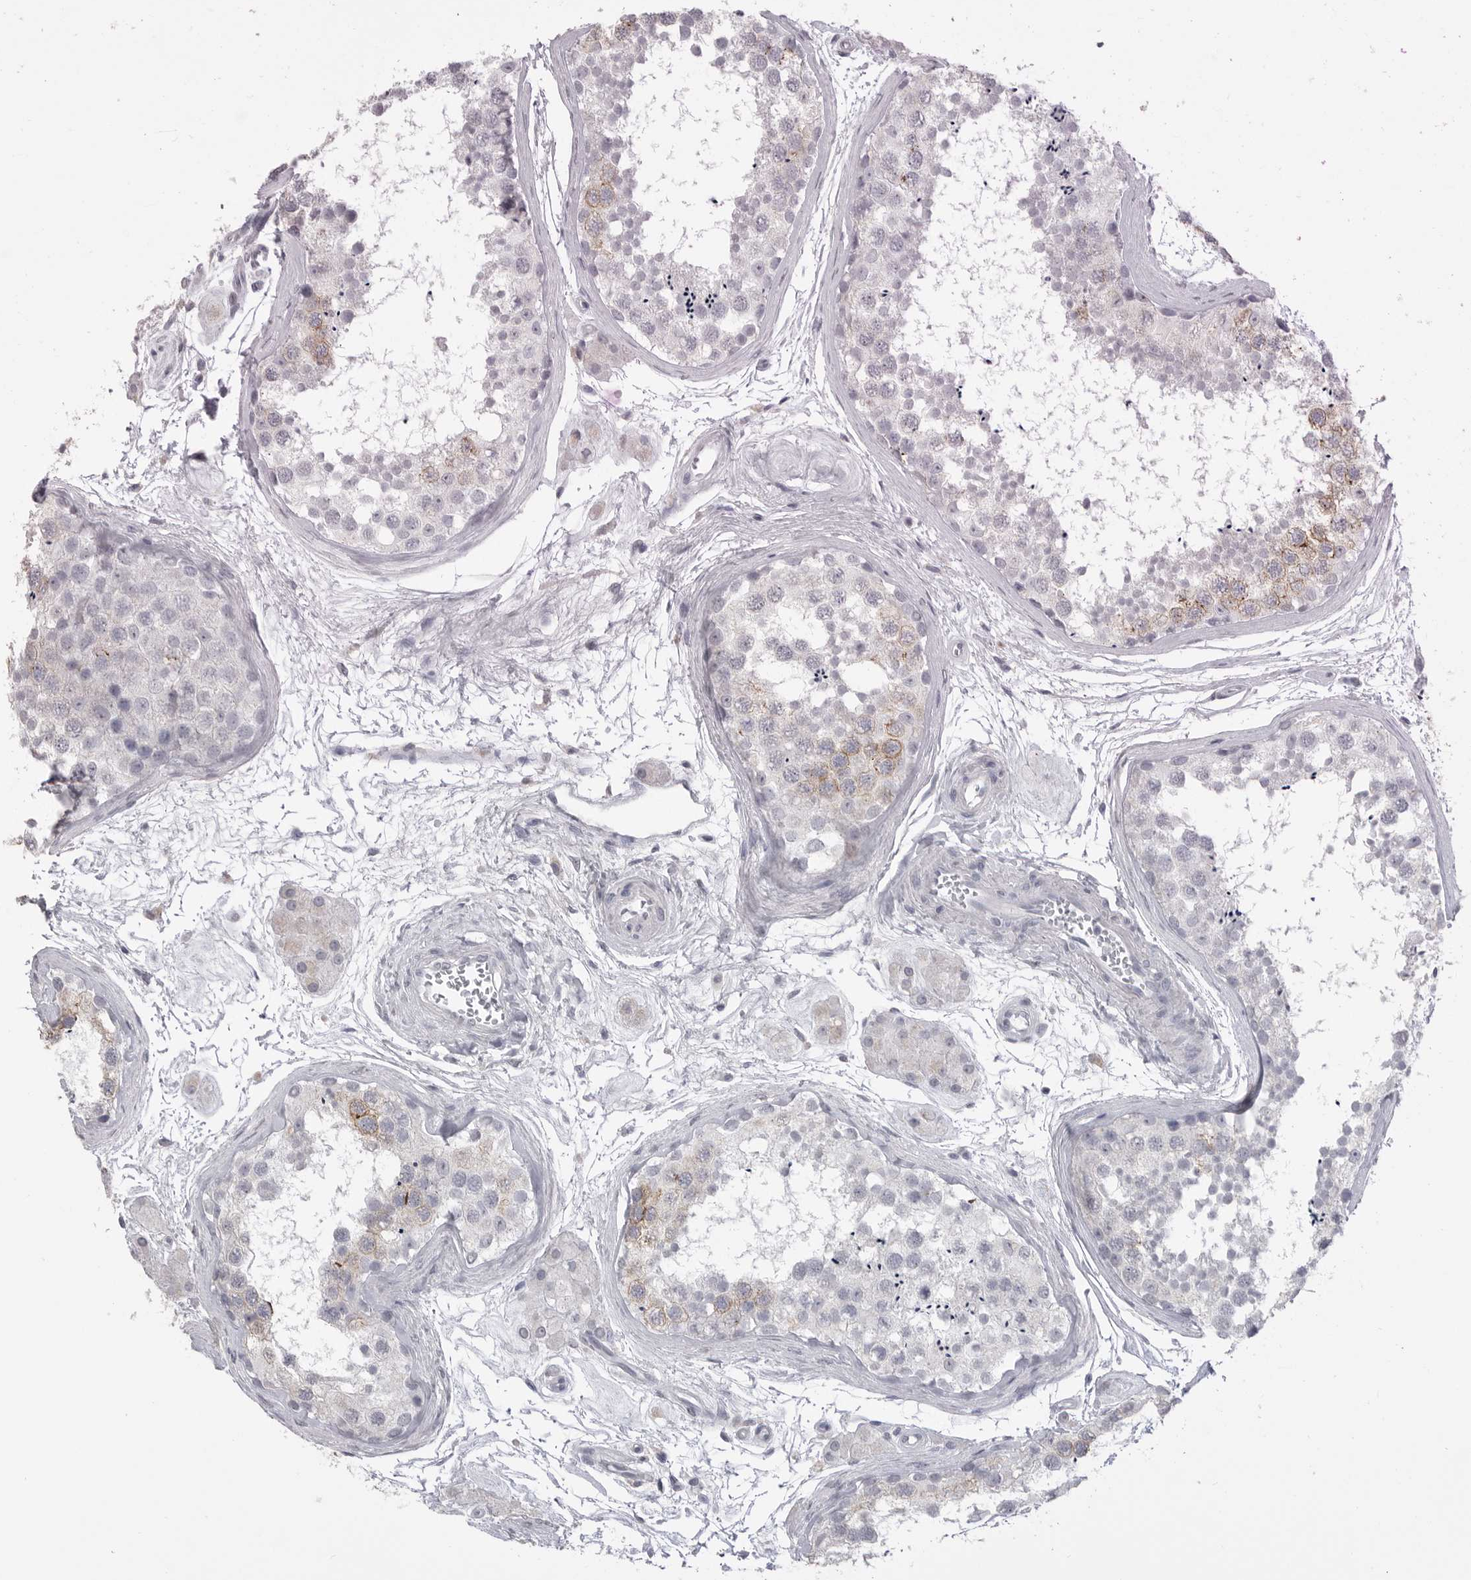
{"staining": {"intensity": "moderate", "quantity": "<25%", "location": "cytoplasmic/membranous"}, "tissue": "testis", "cell_type": "Cells in seminiferous ducts", "image_type": "normal", "snomed": [{"axis": "morphology", "description": "Normal tissue, NOS"}, {"axis": "topography", "description": "Testis"}], "caption": "The immunohistochemical stain labels moderate cytoplasmic/membranous positivity in cells in seminiferous ducts of normal testis. Nuclei are stained in blue.", "gene": "ICAM5", "patient": {"sex": "male", "age": 56}}